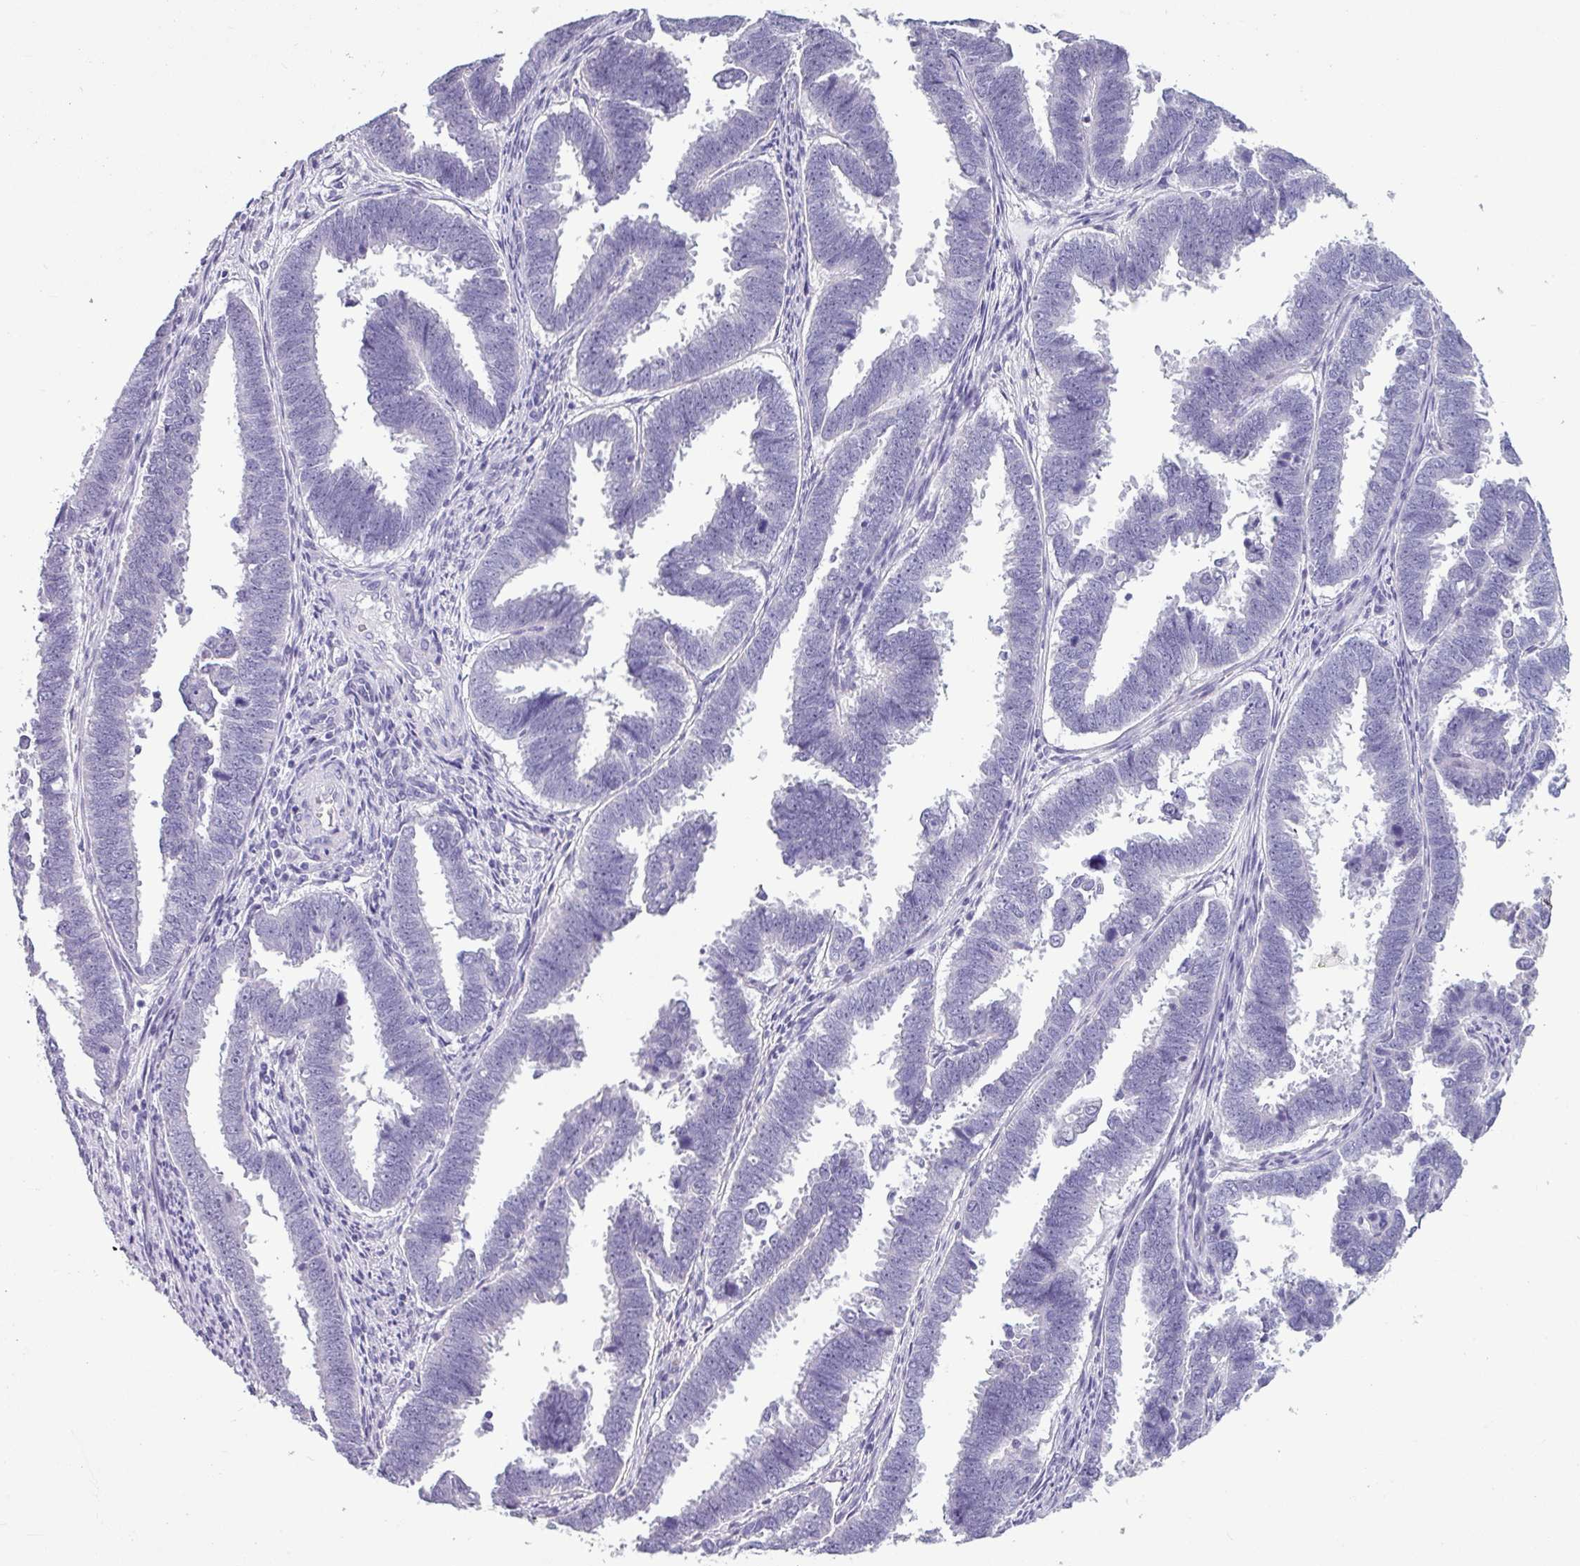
{"staining": {"intensity": "negative", "quantity": "none", "location": "none"}, "tissue": "endometrial cancer", "cell_type": "Tumor cells", "image_type": "cancer", "snomed": [{"axis": "morphology", "description": "Adenocarcinoma, NOS"}, {"axis": "topography", "description": "Endometrium"}], "caption": "This is a micrograph of immunohistochemistry (IHC) staining of endometrial adenocarcinoma, which shows no staining in tumor cells.", "gene": "SRGAP1", "patient": {"sex": "female", "age": 75}}